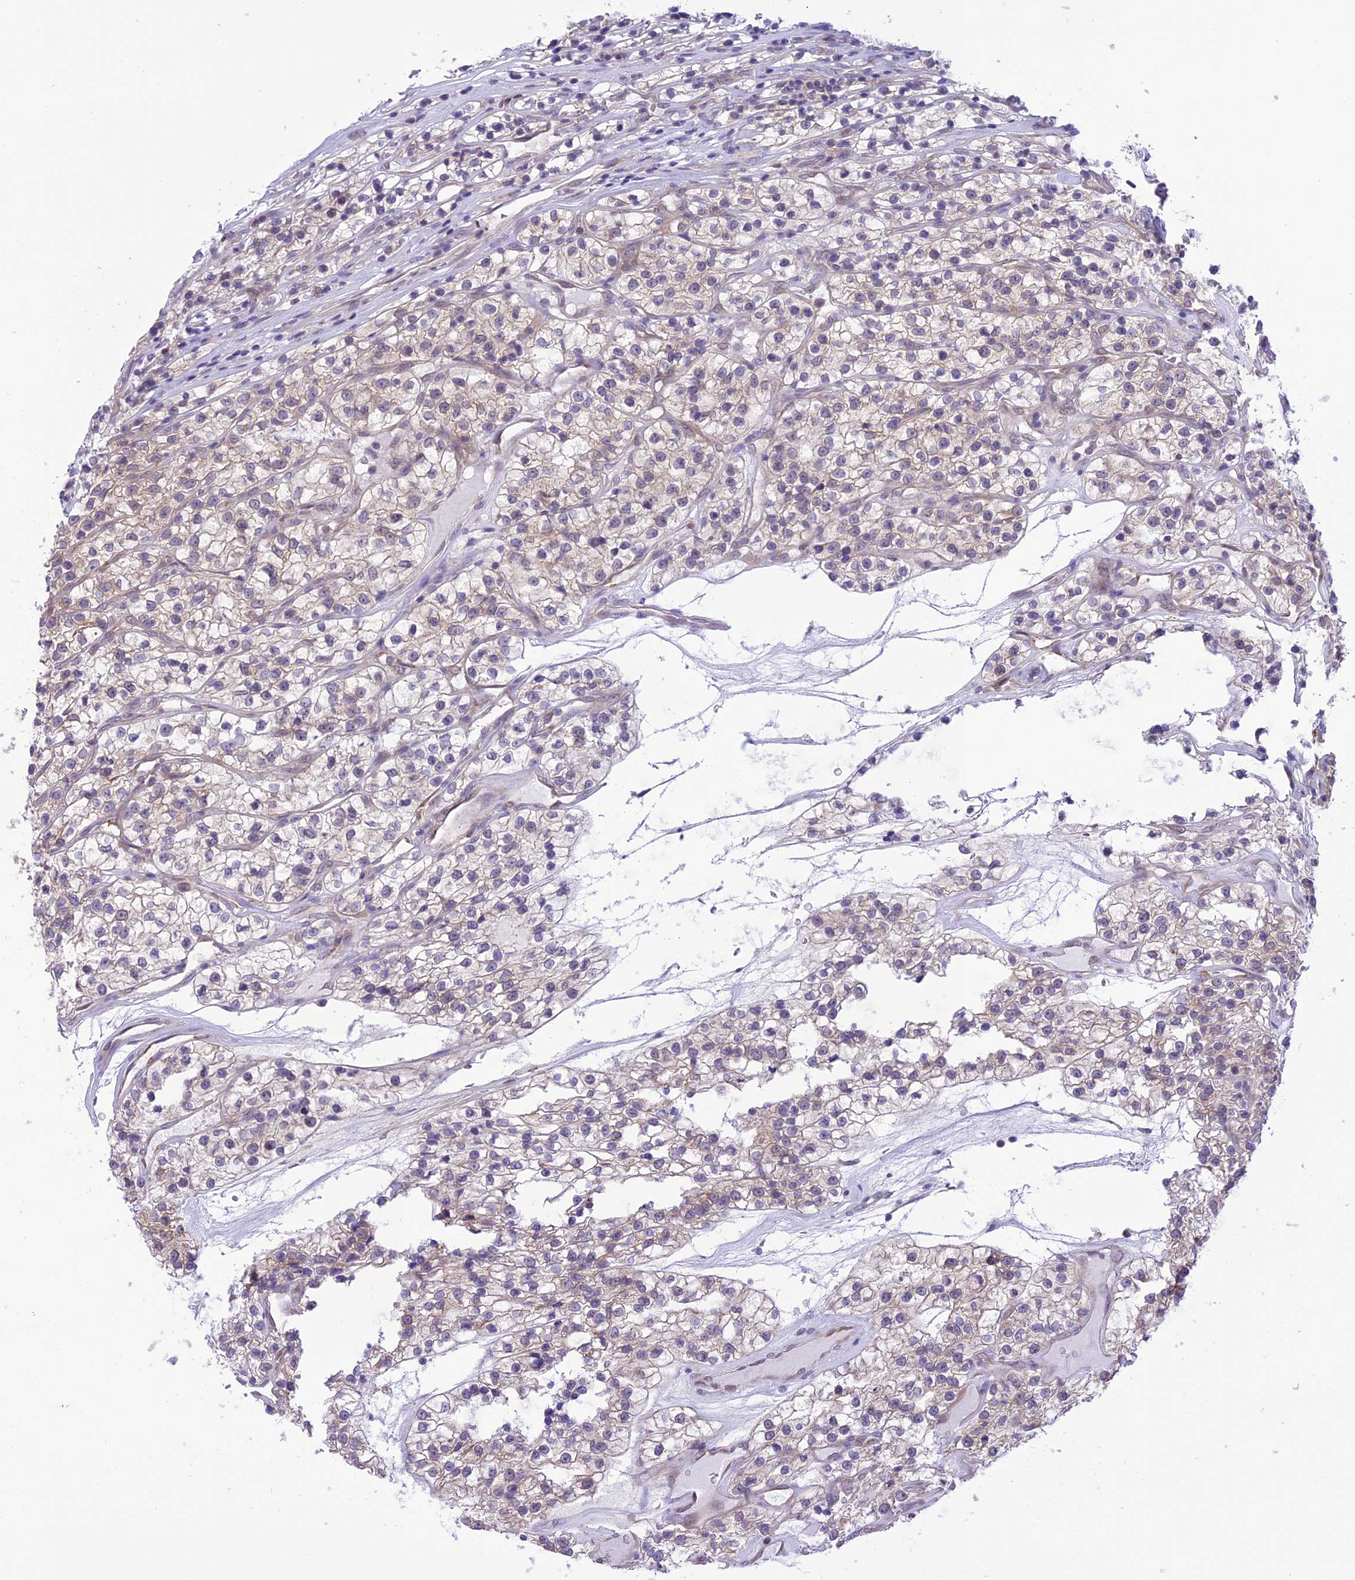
{"staining": {"intensity": "weak", "quantity": "<25%", "location": "cytoplasmic/membranous"}, "tissue": "renal cancer", "cell_type": "Tumor cells", "image_type": "cancer", "snomed": [{"axis": "morphology", "description": "Adenocarcinoma, NOS"}, {"axis": "topography", "description": "Kidney"}], "caption": "Tumor cells are negative for protein expression in human renal adenocarcinoma.", "gene": "RNF126", "patient": {"sex": "female", "age": 57}}